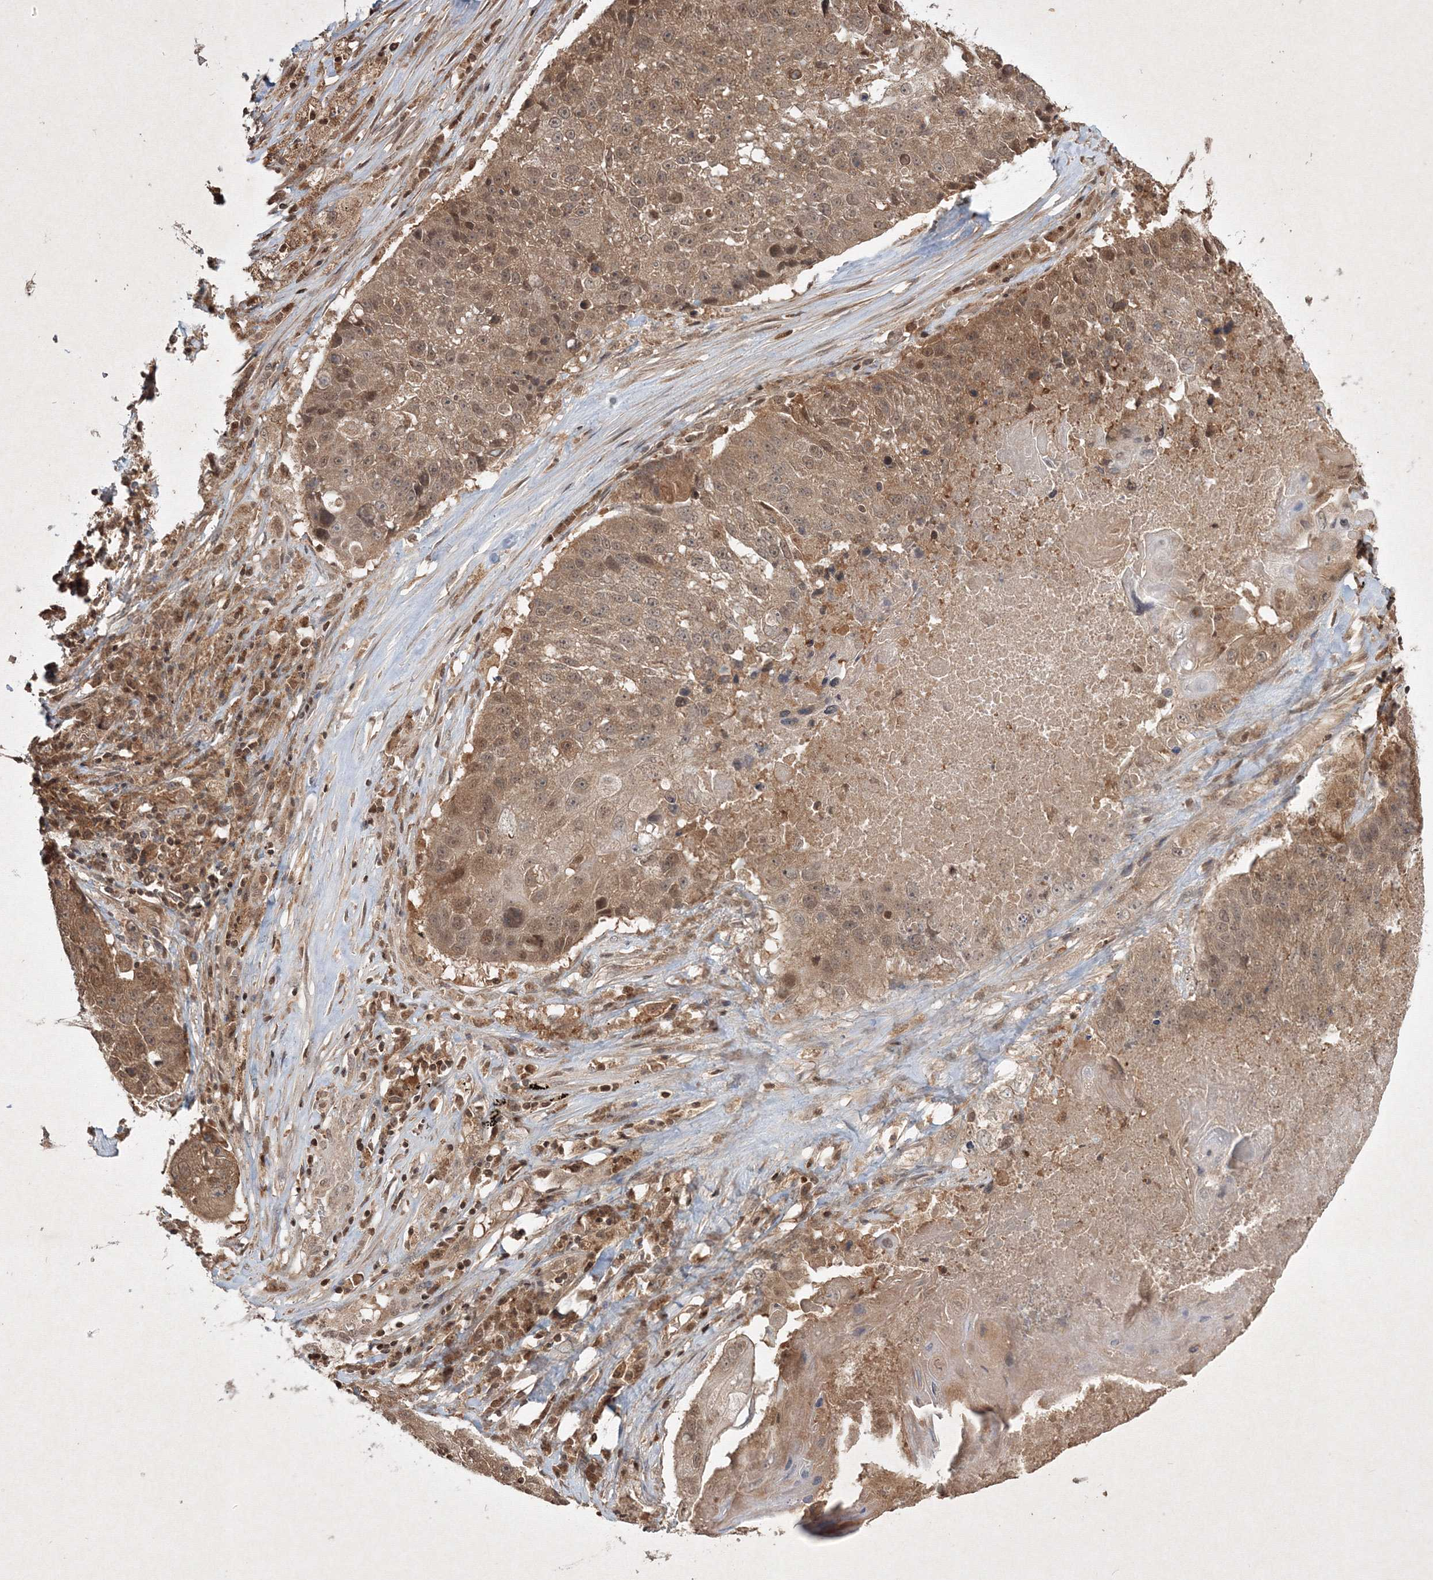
{"staining": {"intensity": "moderate", "quantity": ">75%", "location": "cytoplasmic/membranous,nuclear"}, "tissue": "lung cancer", "cell_type": "Tumor cells", "image_type": "cancer", "snomed": [{"axis": "morphology", "description": "Squamous cell carcinoma, NOS"}, {"axis": "topography", "description": "Lung"}], "caption": "The image displays staining of squamous cell carcinoma (lung), revealing moderate cytoplasmic/membranous and nuclear protein staining (brown color) within tumor cells.", "gene": "PLTP", "patient": {"sex": "male", "age": 61}}